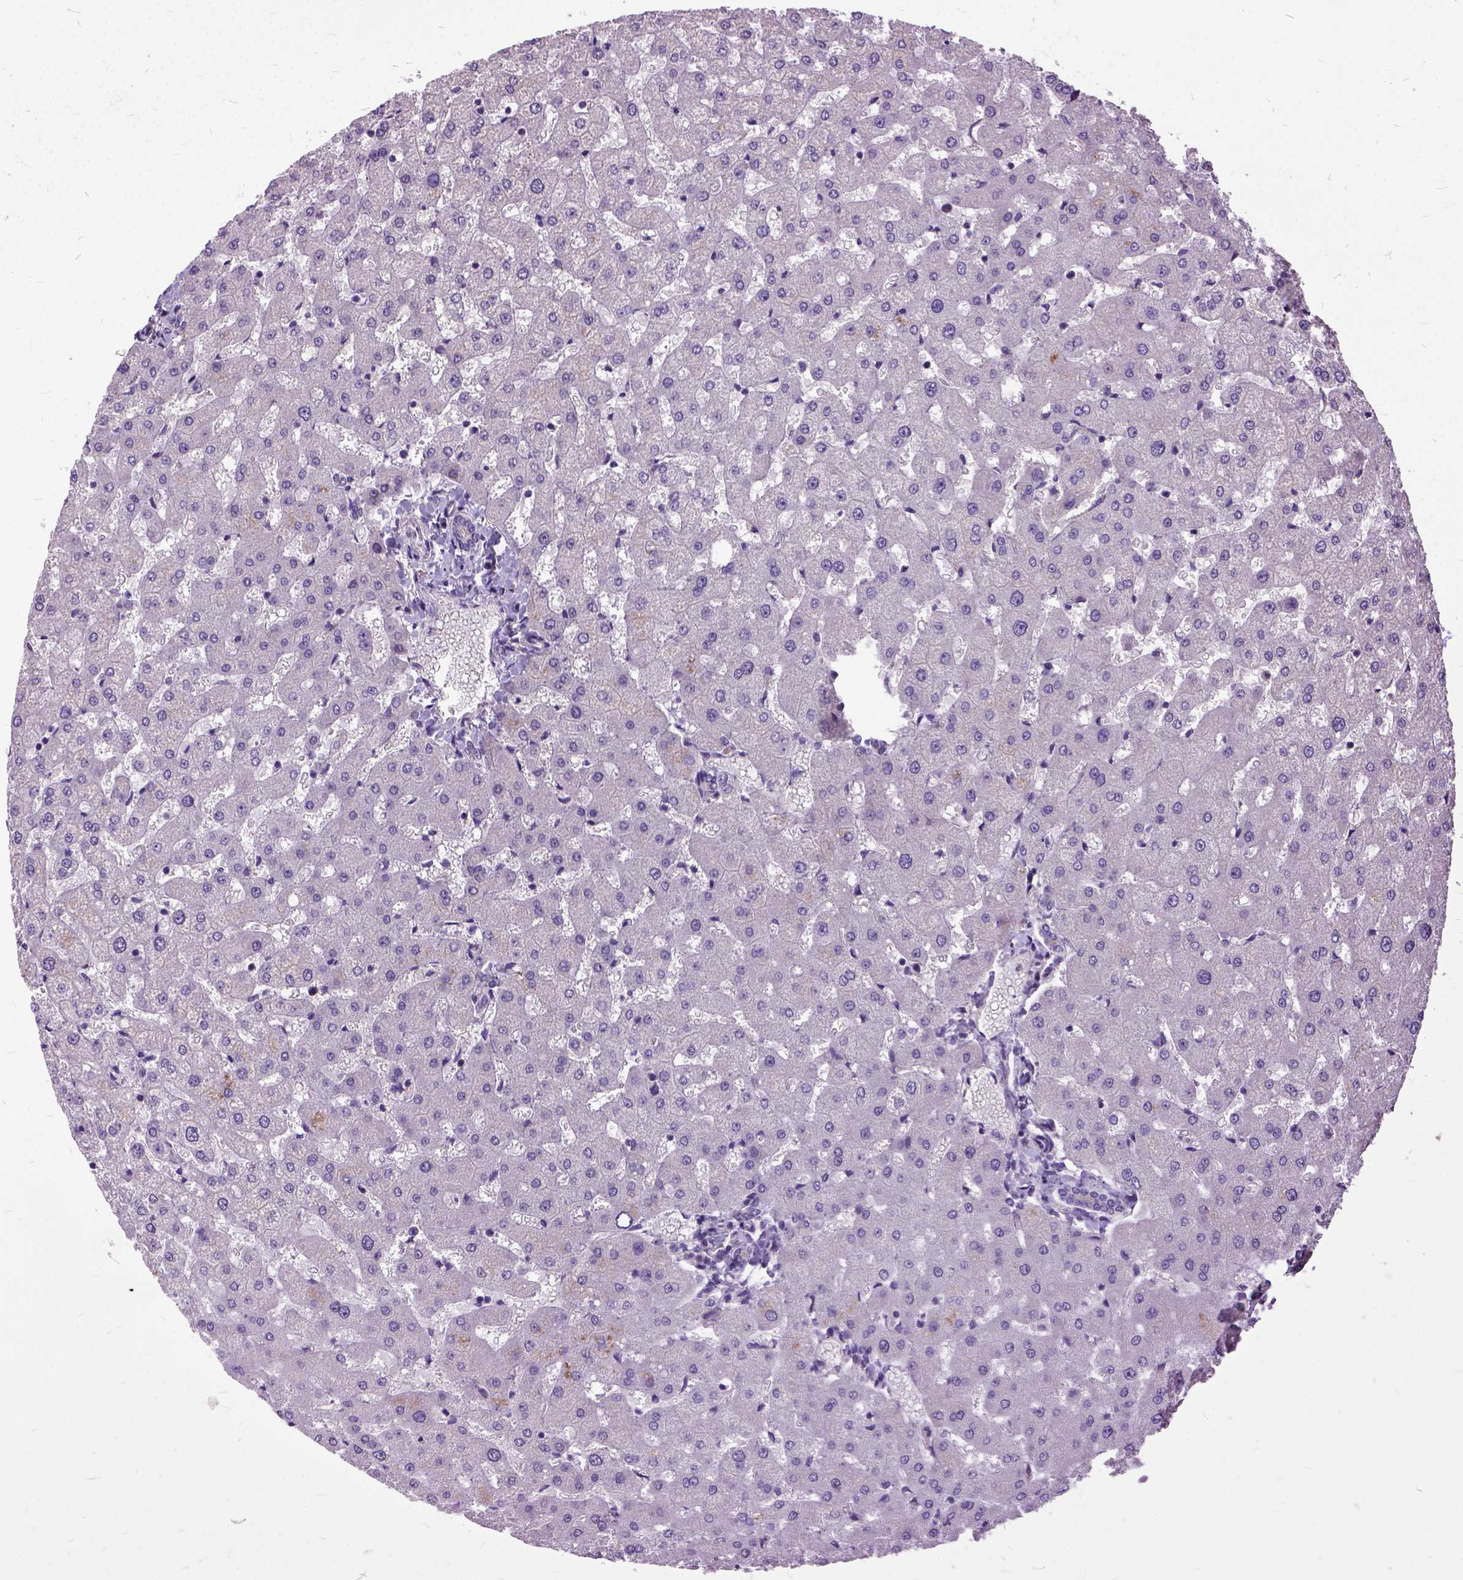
{"staining": {"intensity": "negative", "quantity": "none", "location": "none"}, "tissue": "liver", "cell_type": "Cholangiocytes", "image_type": "normal", "snomed": [{"axis": "morphology", "description": "Normal tissue, NOS"}, {"axis": "topography", "description": "Liver"}], "caption": "DAB immunohistochemical staining of benign human liver exhibits no significant positivity in cholangiocytes.", "gene": "AREG", "patient": {"sex": "female", "age": 50}}